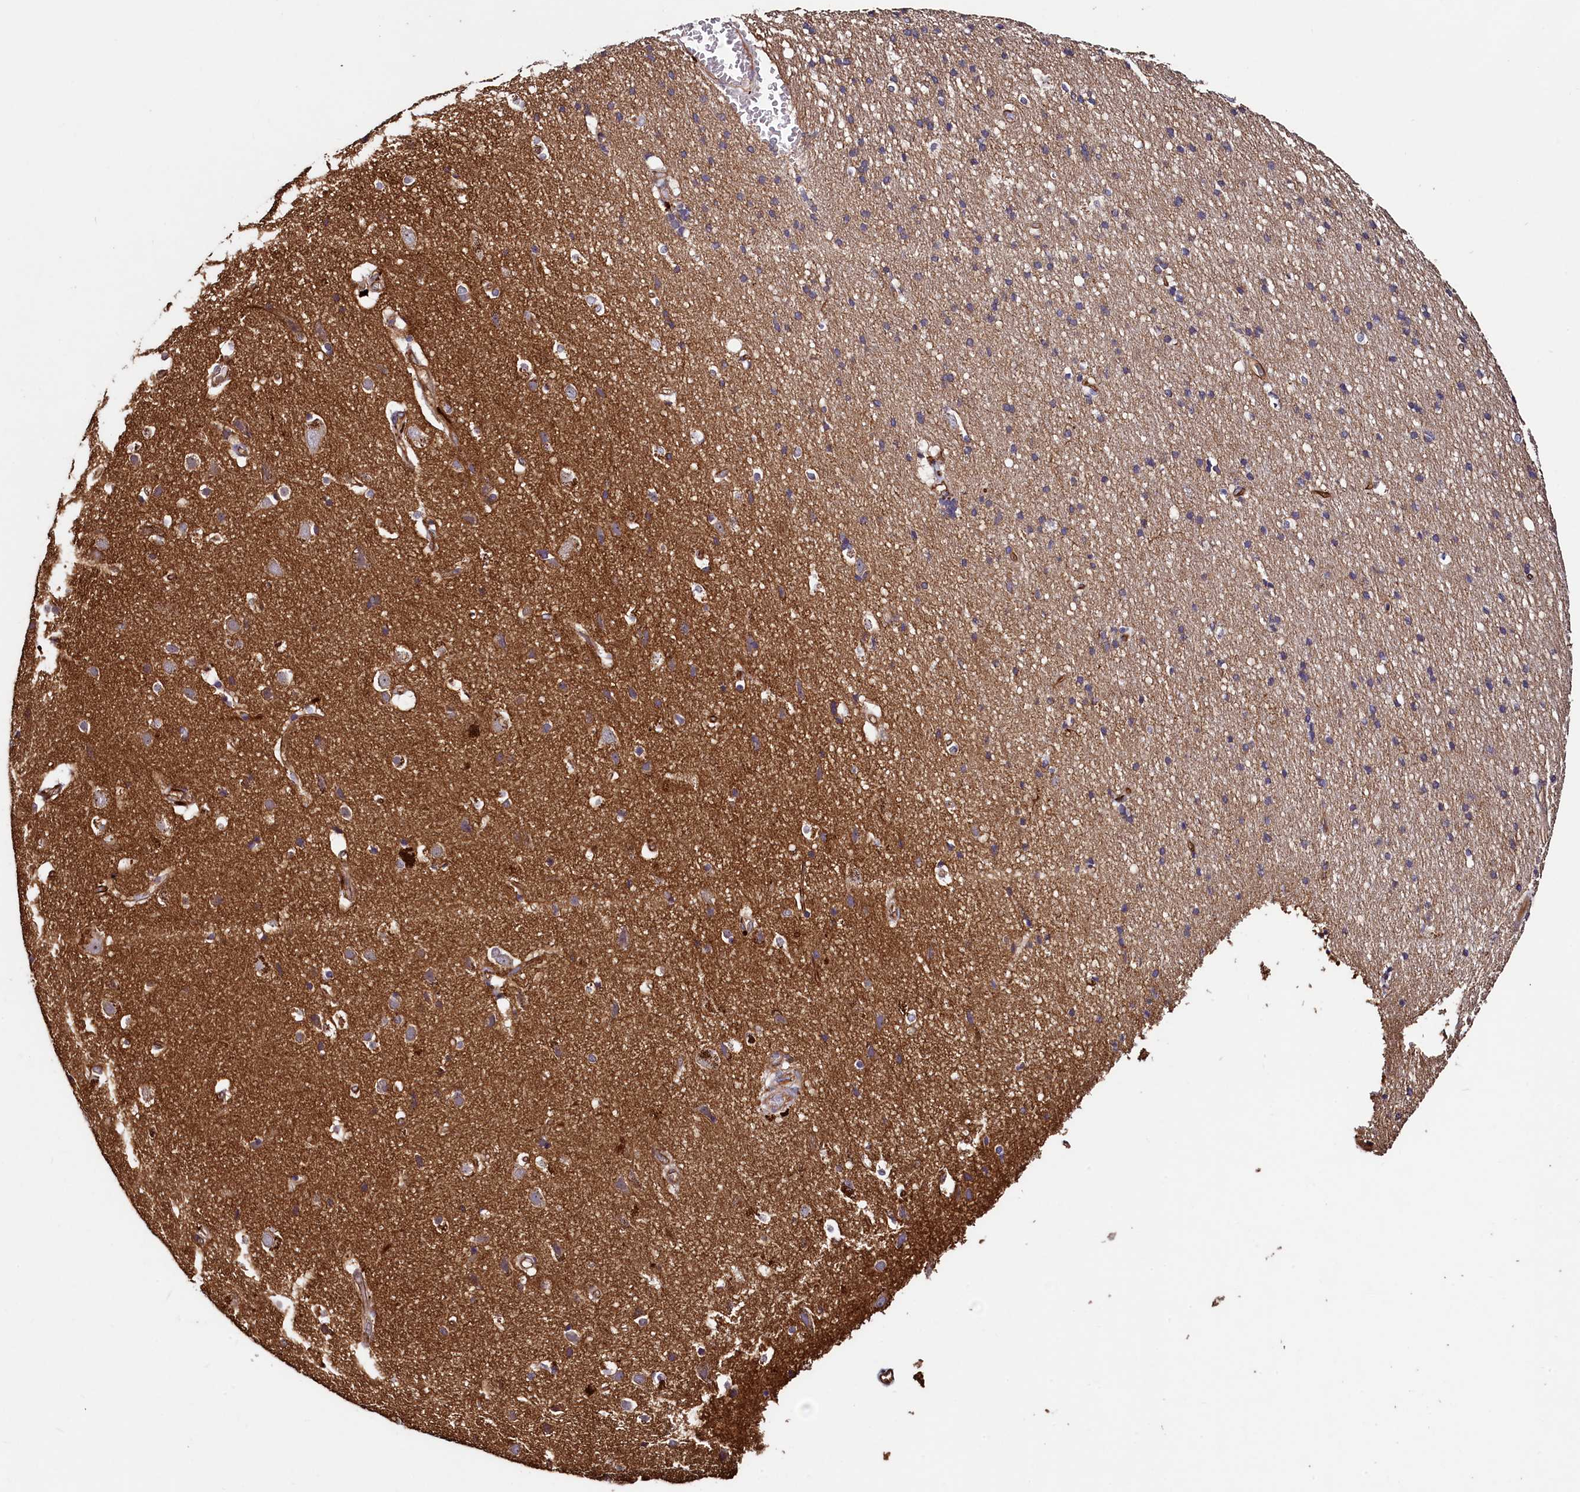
{"staining": {"intensity": "moderate", "quantity": ">75%", "location": "cytoplasmic/membranous"}, "tissue": "cerebral cortex", "cell_type": "Endothelial cells", "image_type": "normal", "snomed": [{"axis": "morphology", "description": "Normal tissue, NOS"}, {"axis": "topography", "description": "Cerebral cortex"}], "caption": "Unremarkable cerebral cortex displays moderate cytoplasmic/membranous expression in approximately >75% of endothelial cells, visualized by immunohistochemistry.", "gene": "PALM", "patient": {"sex": "male", "age": 54}}